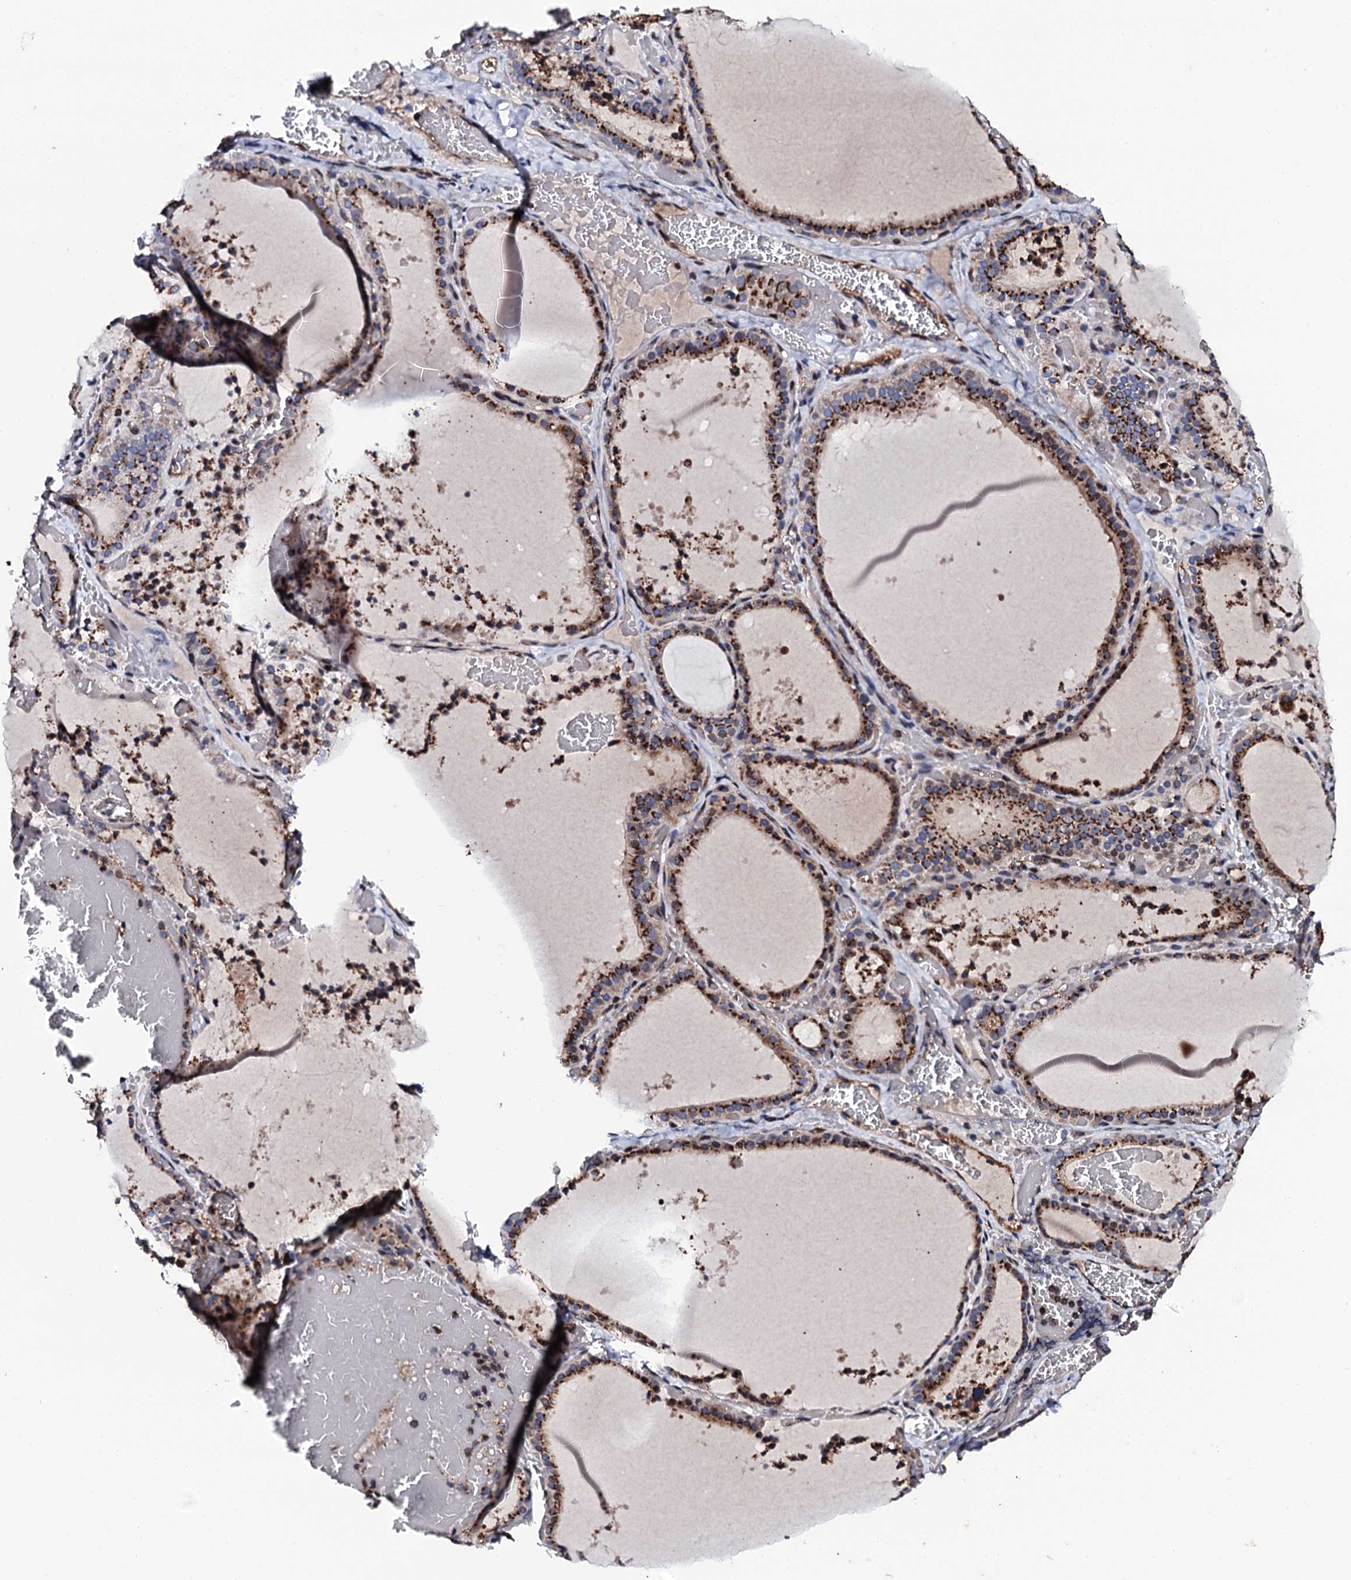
{"staining": {"intensity": "moderate", "quantity": ">75%", "location": "cytoplasmic/membranous"}, "tissue": "thyroid gland", "cell_type": "Glandular cells", "image_type": "normal", "snomed": [{"axis": "morphology", "description": "Normal tissue, NOS"}, {"axis": "topography", "description": "Thyroid gland"}], "caption": "Immunohistochemistry of normal thyroid gland displays medium levels of moderate cytoplasmic/membranous positivity in approximately >75% of glandular cells. (DAB (3,3'-diaminobenzidine) = brown stain, brightfield microscopy at high magnification).", "gene": "PLET1", "patient": {"sex": "female", "age": 39}}